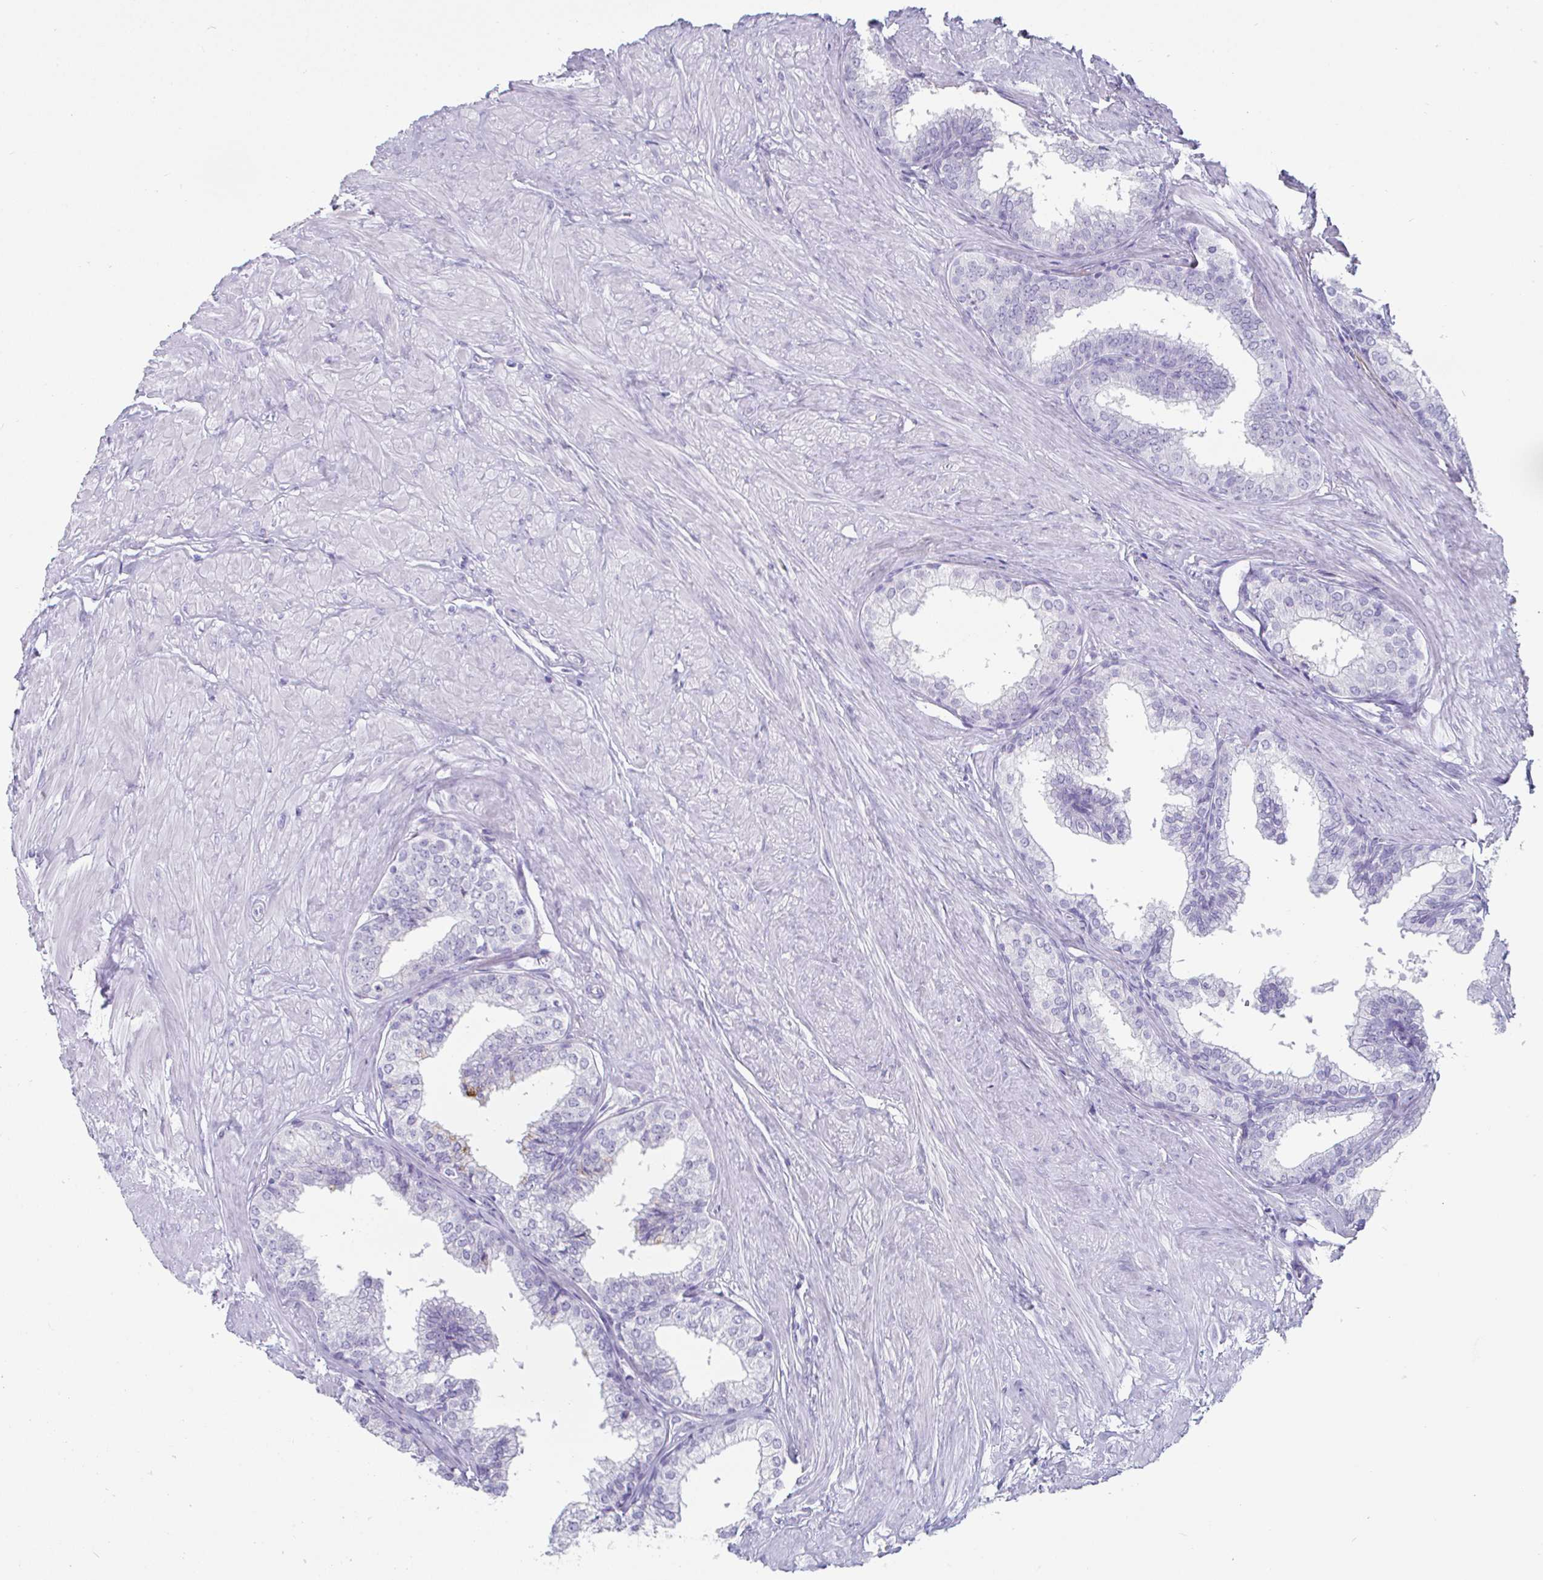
{"staining": {"intensity": "negative", "quantity": "none", "location": "none"}, "tissue": "prostate", "cell_type": "Glandular cells", "image_type": "normal", "snomed": [{"axis": "morphology", "description": "Normal tissue, NOS"}, {"axis": "topography", "description": "Prostate"}, {"axis": "topography", "description": "Peripheral nerve tissue"}], "caption": "Immunohistochemical staining of unremarkable human prostate demonstrates no significant expression in glandular cells. (IHC, brightfield microscopy, high magnification).", "gene": "CREG2", "patient": {"sex": "male", "age": 55}}